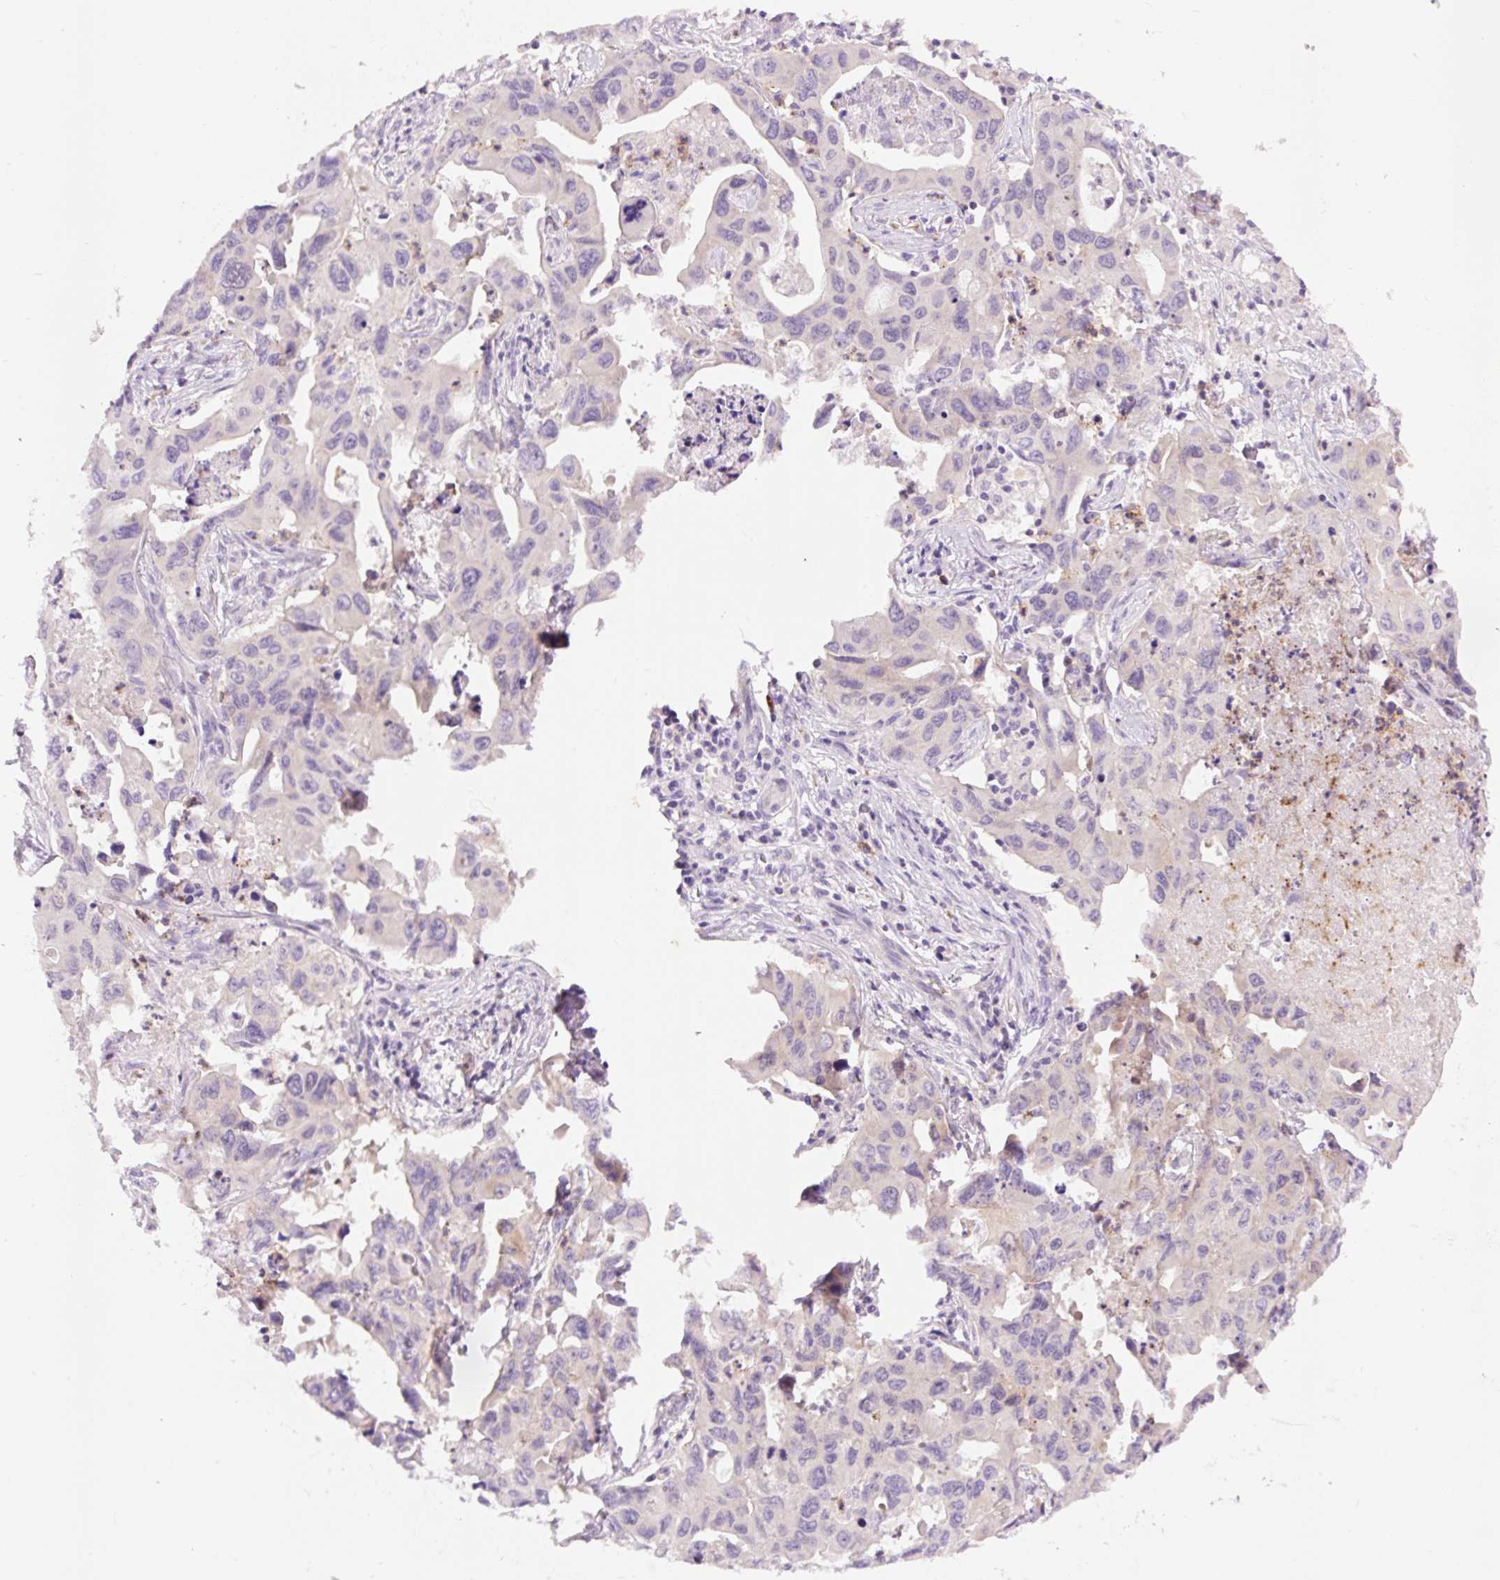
{"staining": {"intensity": "negative", "quantity": "none", "location": "none"}, "tissue": "lung cancer", "cell_type": "Tumor cells", "image_type": "cancer", "snomed": [{"axis": "morphology", "description": "Adenocarcinoma, NOS"}, {"axis": "topography", "description": "Lung"}], "caption": "Tumor cells show no significant staining in lung cancer. Brightfield microscopy of immunohistochemistry stained with DAB (3,3'-diaminobenzidine) (brown) and hematoxylin (blue), captured at high magnification.", "gene": "LHFPL5", "patient": {"sex": "male", "age": 64}}